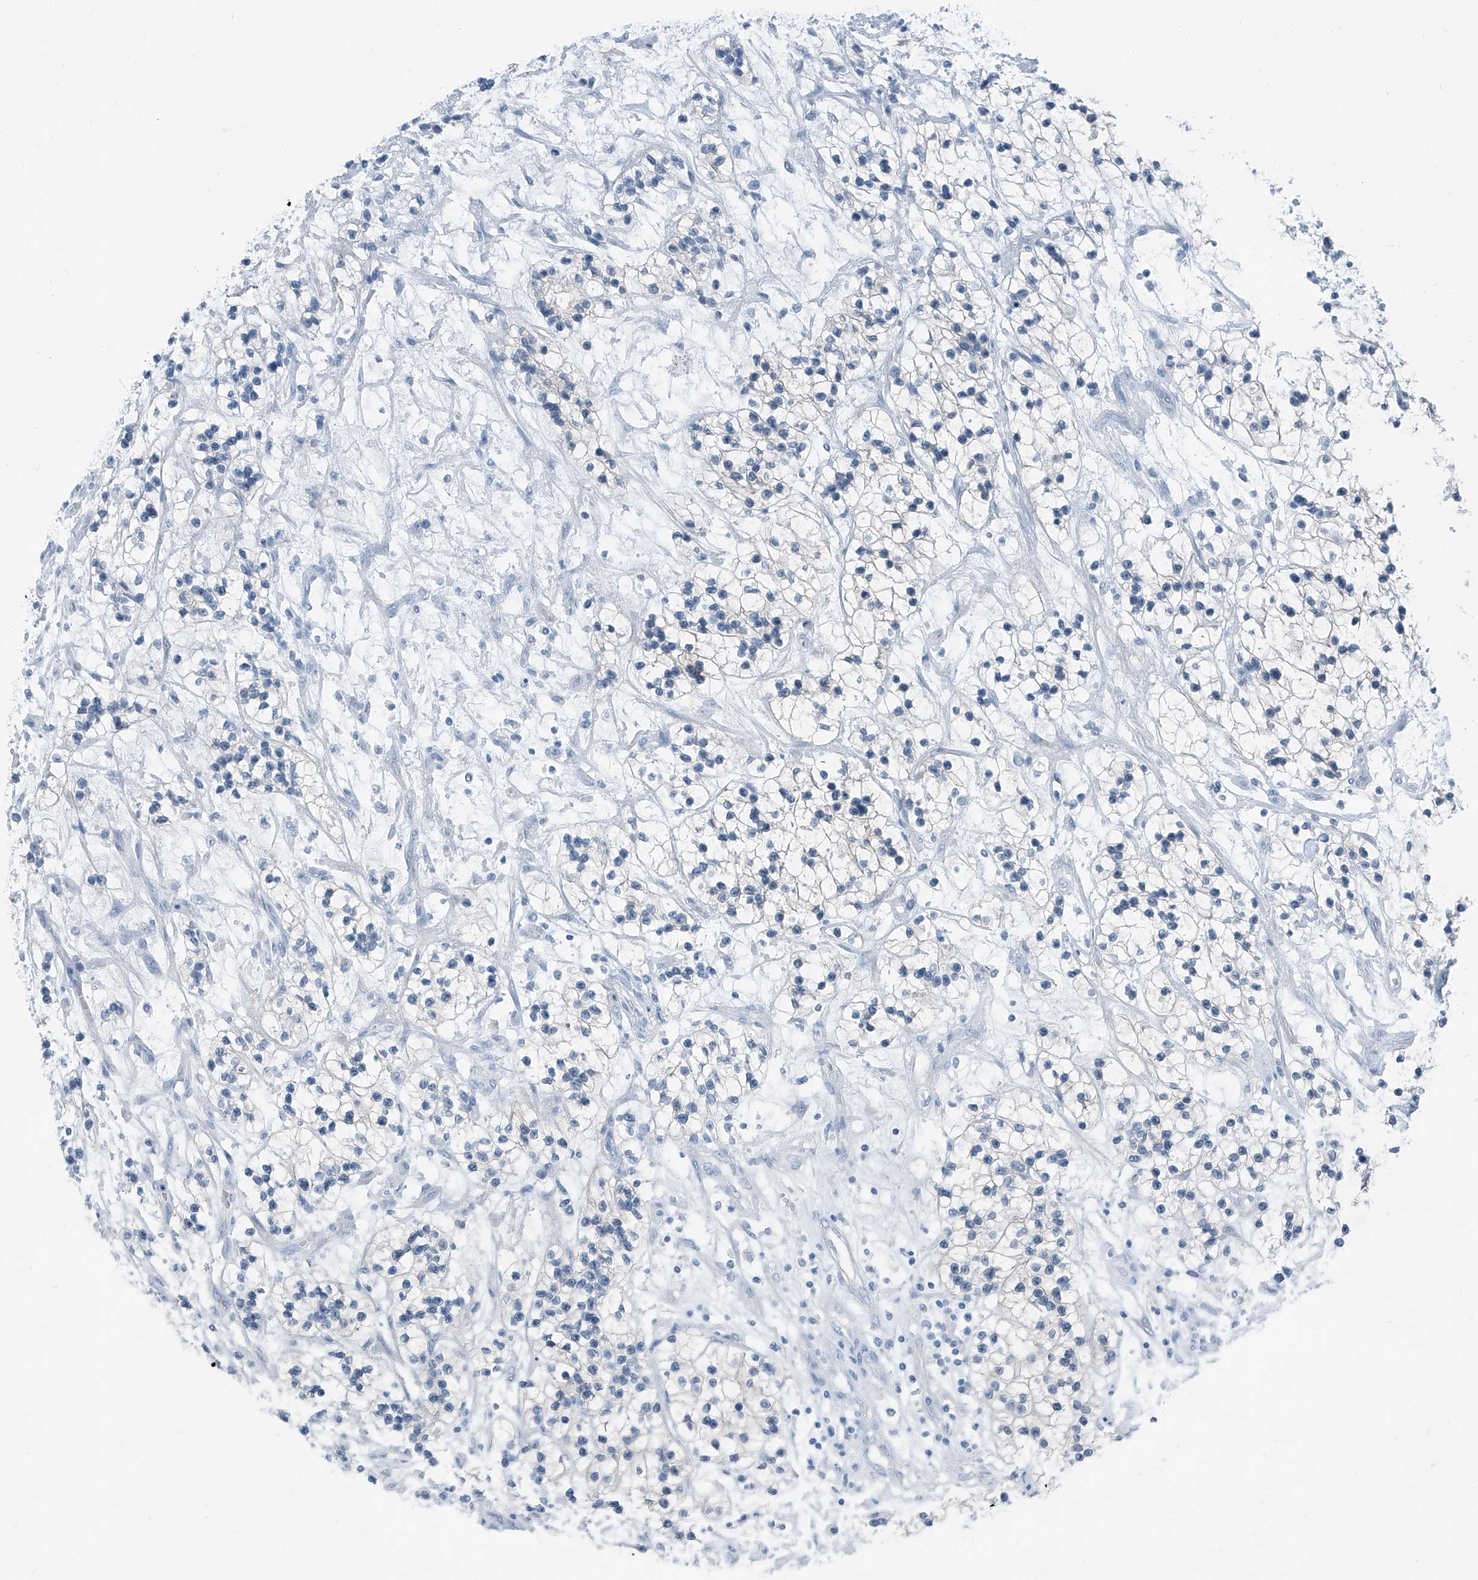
{"staining": {"intensity": "negative", "quantity": "none", "location": "none"}, "tissue": "renal cancer", "cell_type": "Tumor cells", "image_type": "cancer", "snomed": [{"axis": "morphology", "description": "Adenocarcinoma, NOS"}, {"axis": "topography", "description": "Kidney"}], "caption": "Renal cancer was stained to show a protein in brown. There is no significant expression in tumor cells.", "gene": "RGN", "patient": {"sex": "female", "age": 57}}